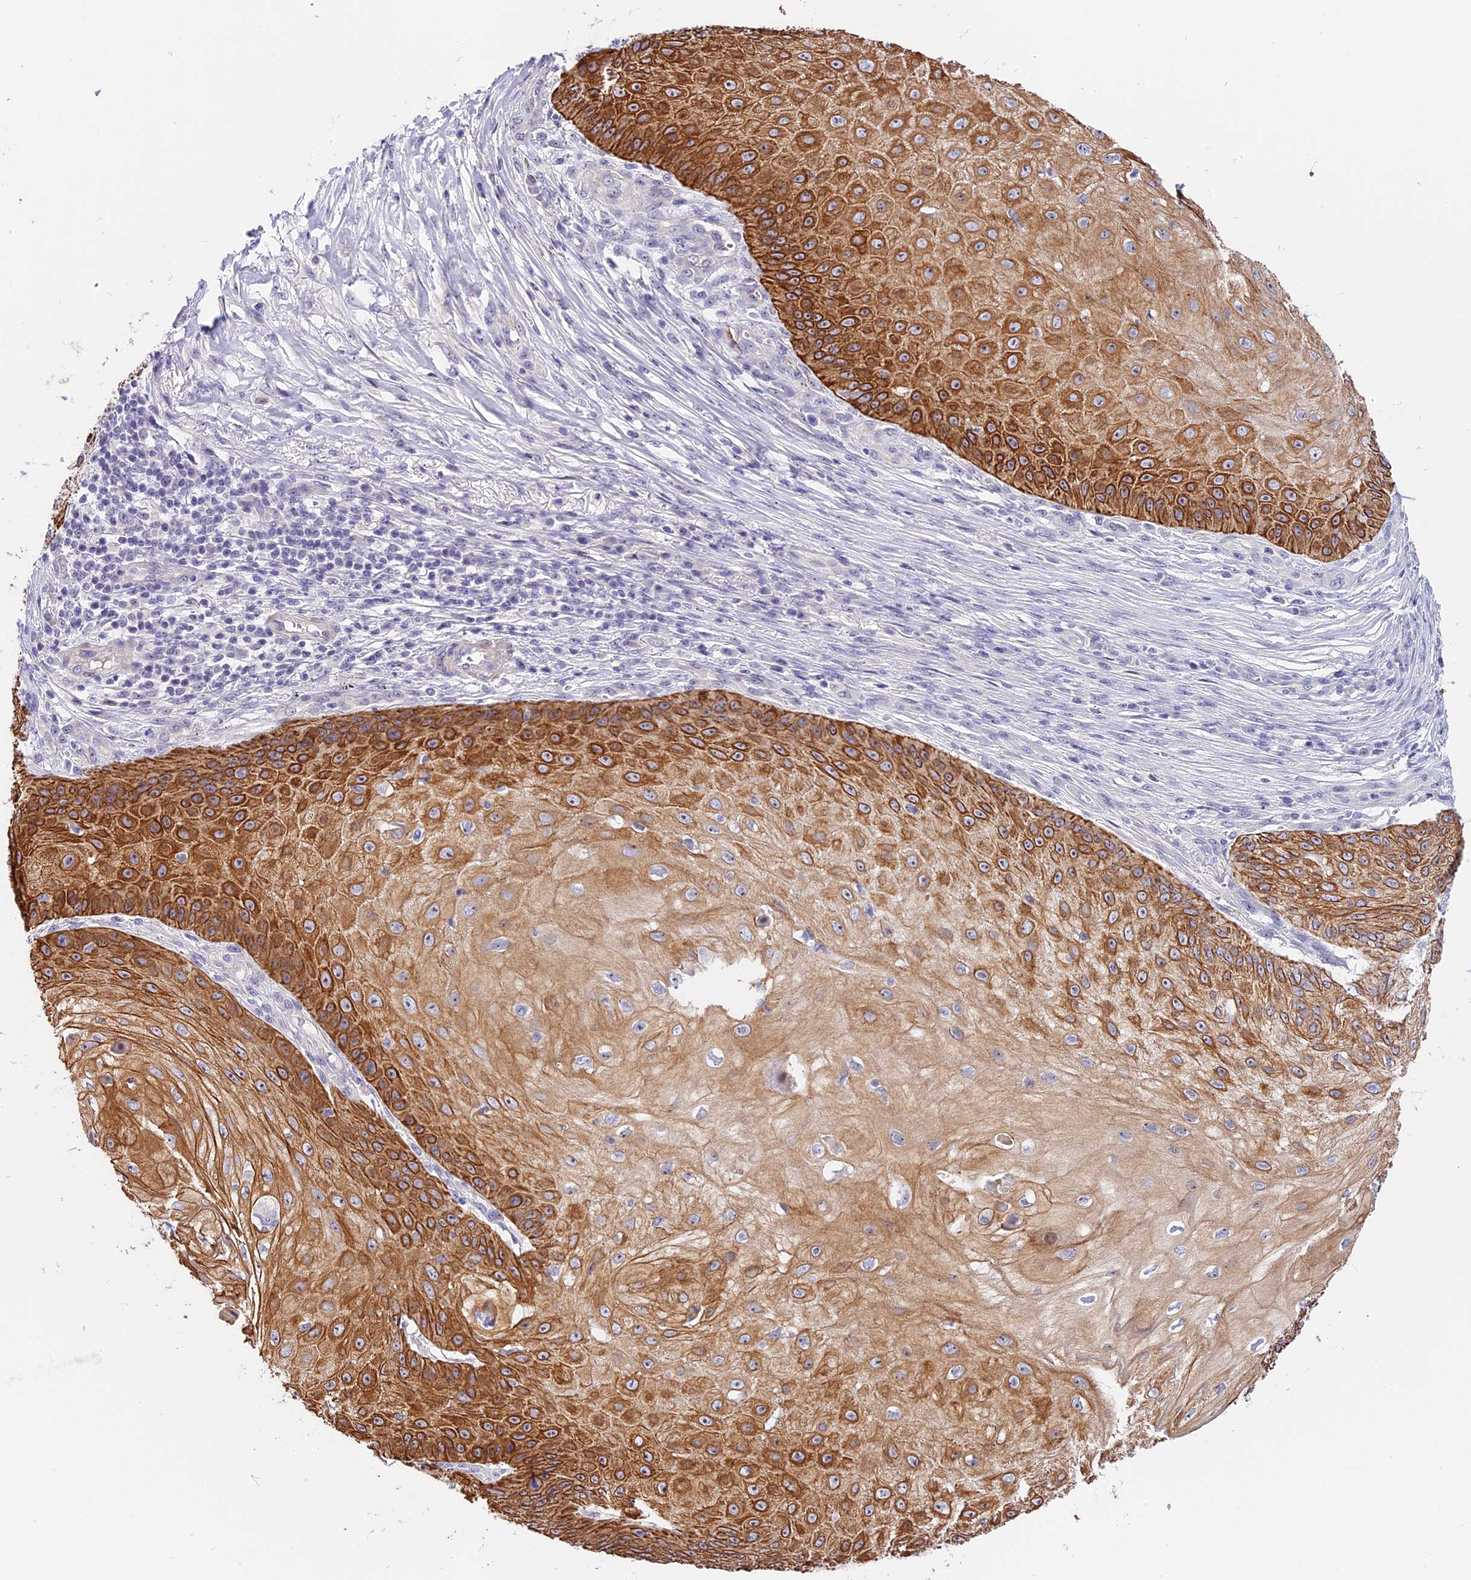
{"staining": {"intensity": "strong", "quantity": ">75%", "location": "cytoplasmic/membranous"}, "tissue": "skin cancer", "cell_type": "Tumor cells", "image_type": "cancer", "snomed": [{"axis": "morphology", "description": "Squamous cell carcinoma, NOS"}, {"axis": "topography", "description": "Skin"}], "caption": "Immunohistochemistry (IHC) micrograph of neoplastic tissue: human skin squamous cell carcinoma stained using immunohistochemistry shows high levels of strong protein expression localized specifically in the cytoplasmic/membranous of tumor cells, appearing as a cytoplasmic/membranous brown color.", "gene": "MIDN", "patient": {"sex": "male", "age": 70}}